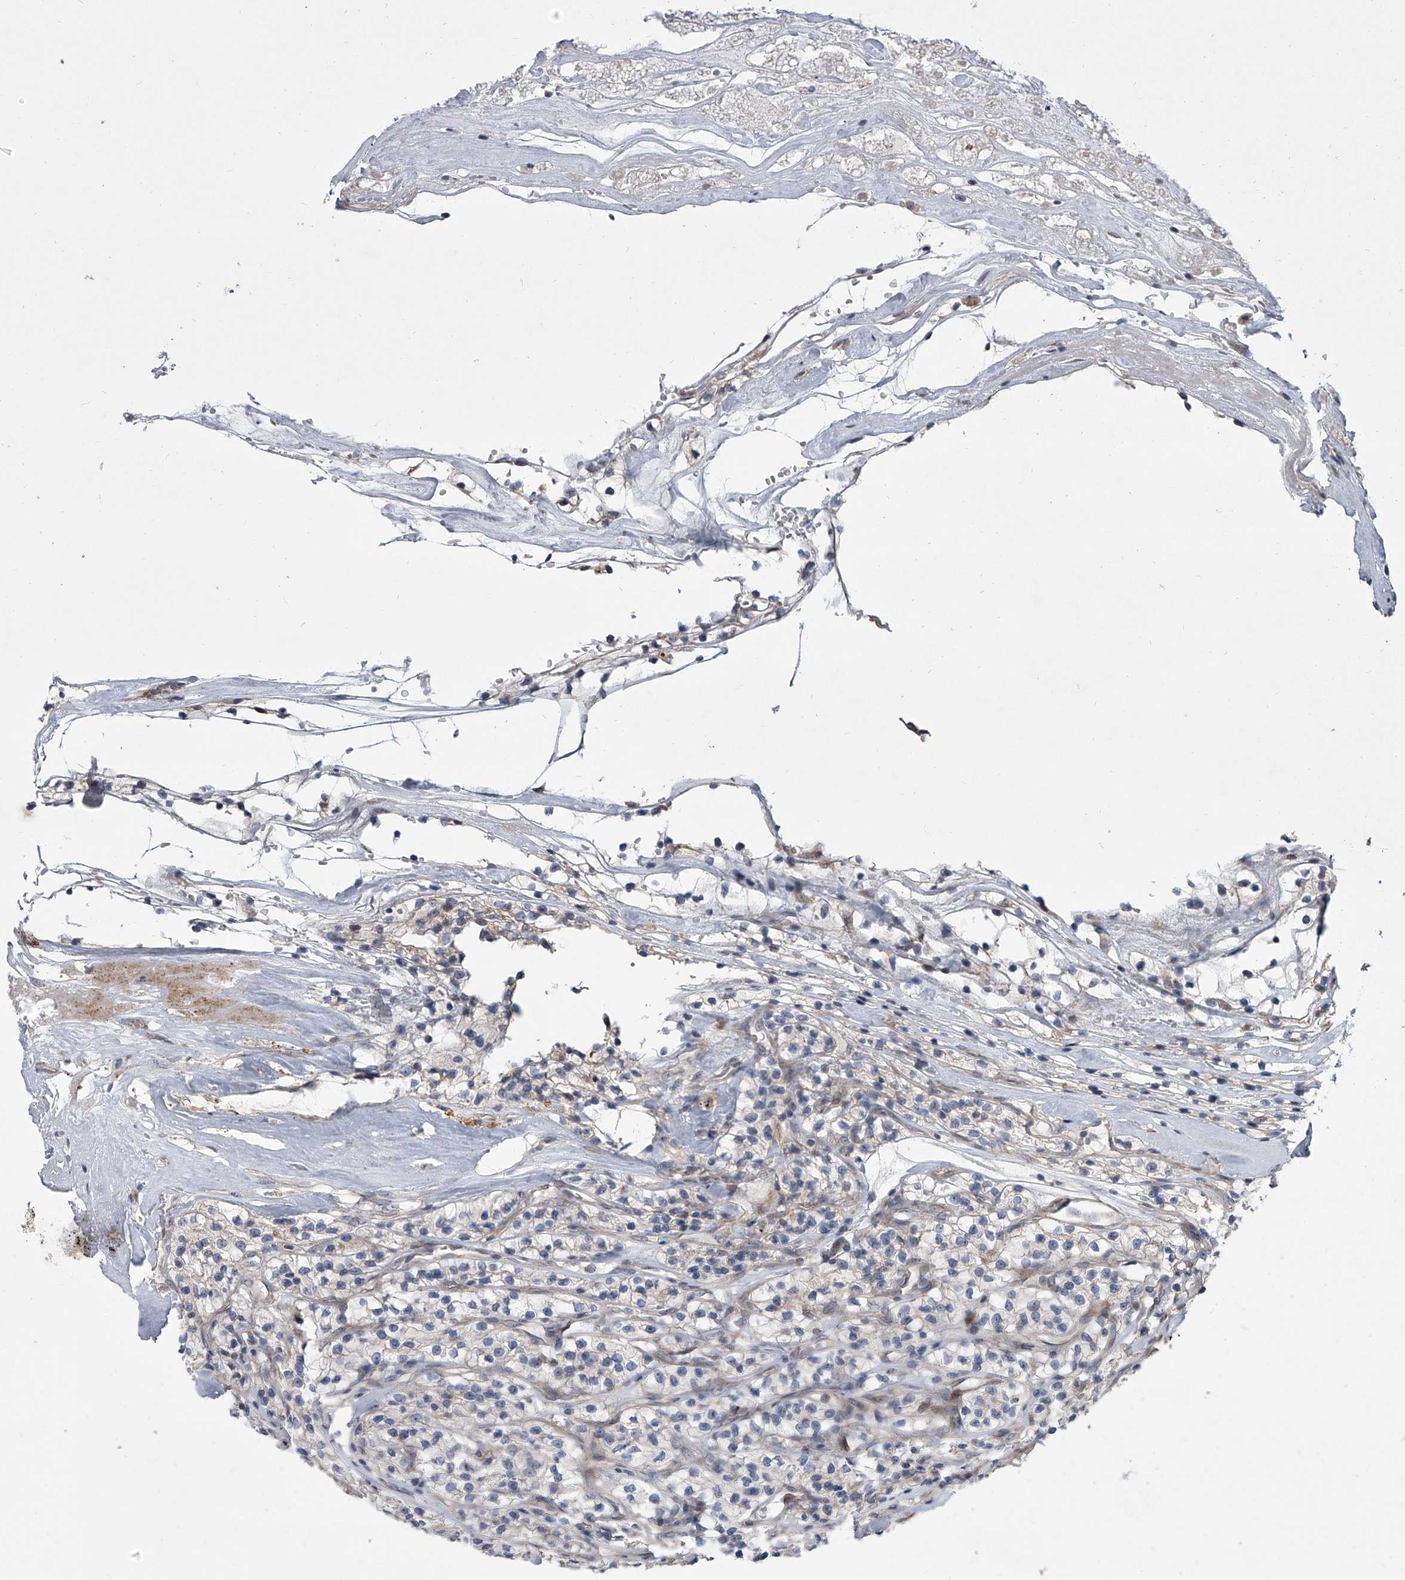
{"staining": {"intensity": "negative", "quantity": "none", "location": "none"}, "tissue": "renal cancer", "cell_type": "Tumor cells", "image_type": "cancer", "snomed": [{"axis": "morphology", "description": "Adenocarcinoma, NOS"}, {"axis": "topography", "description": "Kidney"}], "caption": "IHC histopathology image of renal cancer (adenocarcinoma) stained for a protein (brown), which displays no expression in tumor cells. (Brightfield microscopy of DAB (3,3'-diaminobenzidine) immunohistochemistry (IHC) at high magnification).", "gene": "HEATR6", "patient": {"sex": "female", "age": 57}}